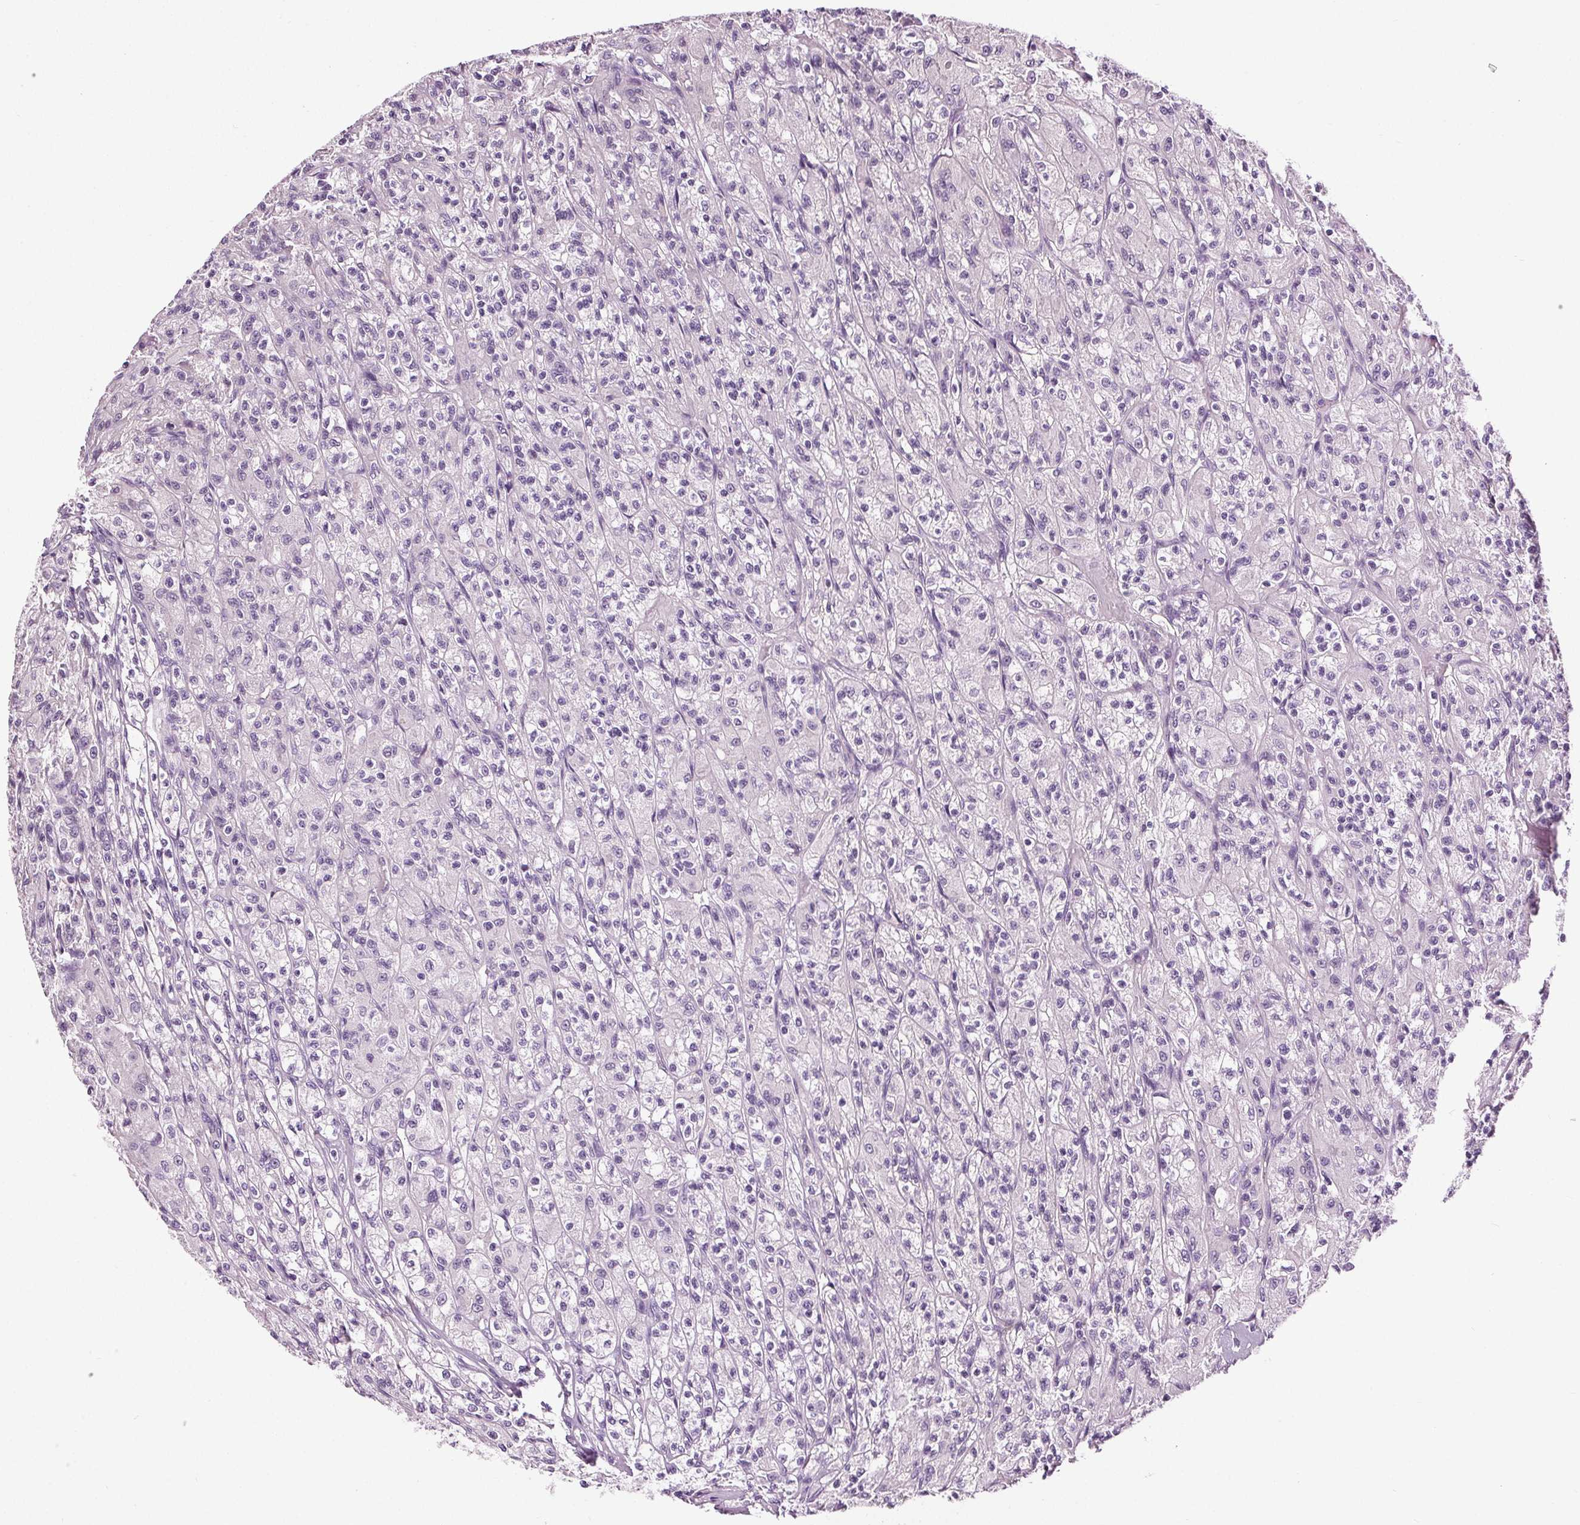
{"staining": {"intensity": "negative", "quantity": "none", "location": "none"}, "tissue": "renal cancer", "cell_type": "Tumor cells", "image_type": "cancer", "snomed": [{"axis": "morphology", "description": "Adenocarcinoma, NOS"}, {"axis": "topography", "description": "Kidney"}], "caption": "Human renal adenocarcinoma stained for a protein using immunohistochemistry (IHC) exhibits no staining in tumor cells.", "gene": "RASA1", "patient": {"sex": "female", "age": 70}}